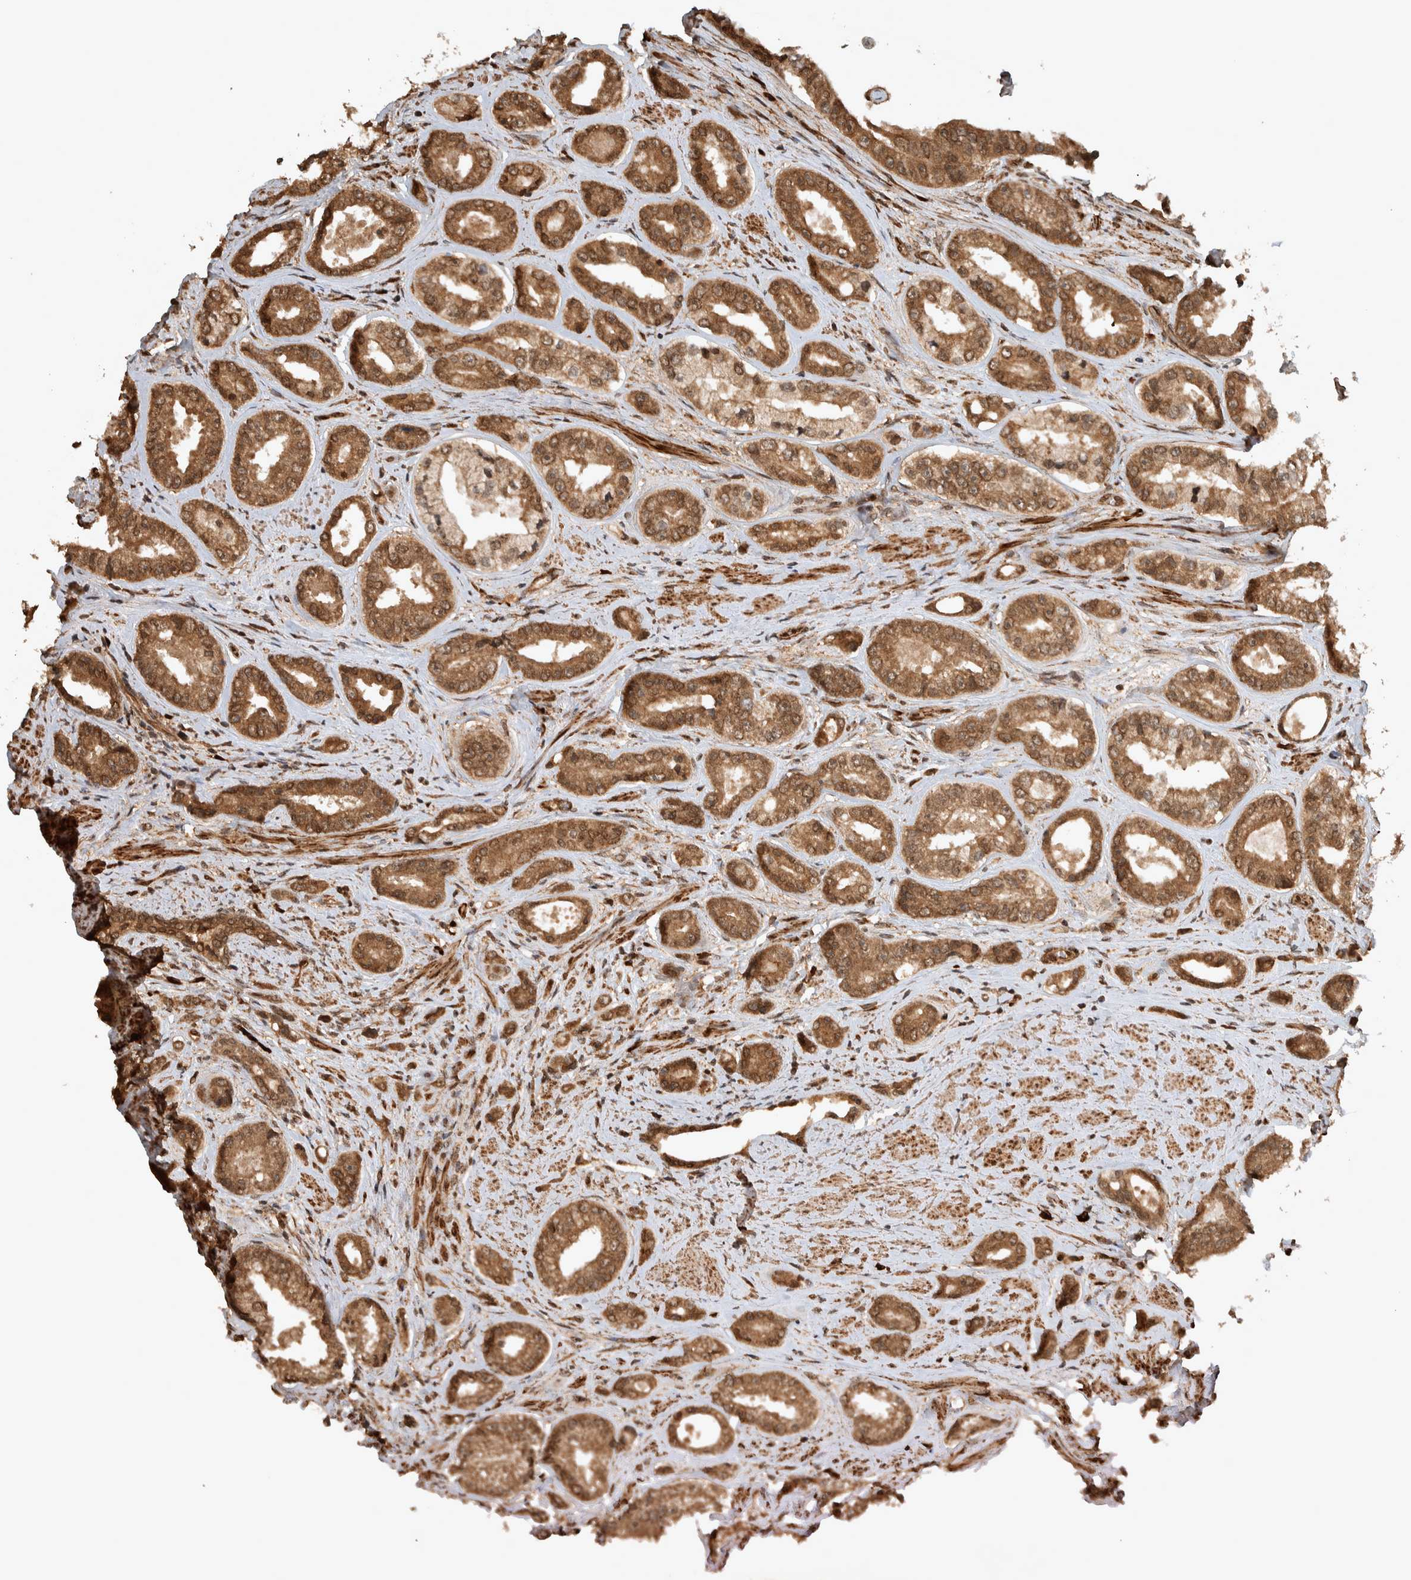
{"staining": {"intensity": "moderate", "quantity": ">75%", "location": "cytoplasmic/membranous"}, "tissue": "prostate cancer", "cell_type": "Tumor cells", "image_type": "cancer", "snomed": [{"axis": "morphology", "description": "Adenocarcinoma, High grade"}, {"axis": "topography", "description": "Prostate"}], "caption": "There is medium levels of moderate cytoplasmic/membranous expression in tumor cells of prostate adenocarcinoma (high-grade), as demonstrated by immunohistochemical staining (brown color).", "gene": "CNTROB", "patient": {"sex": "male", "age": 61}}